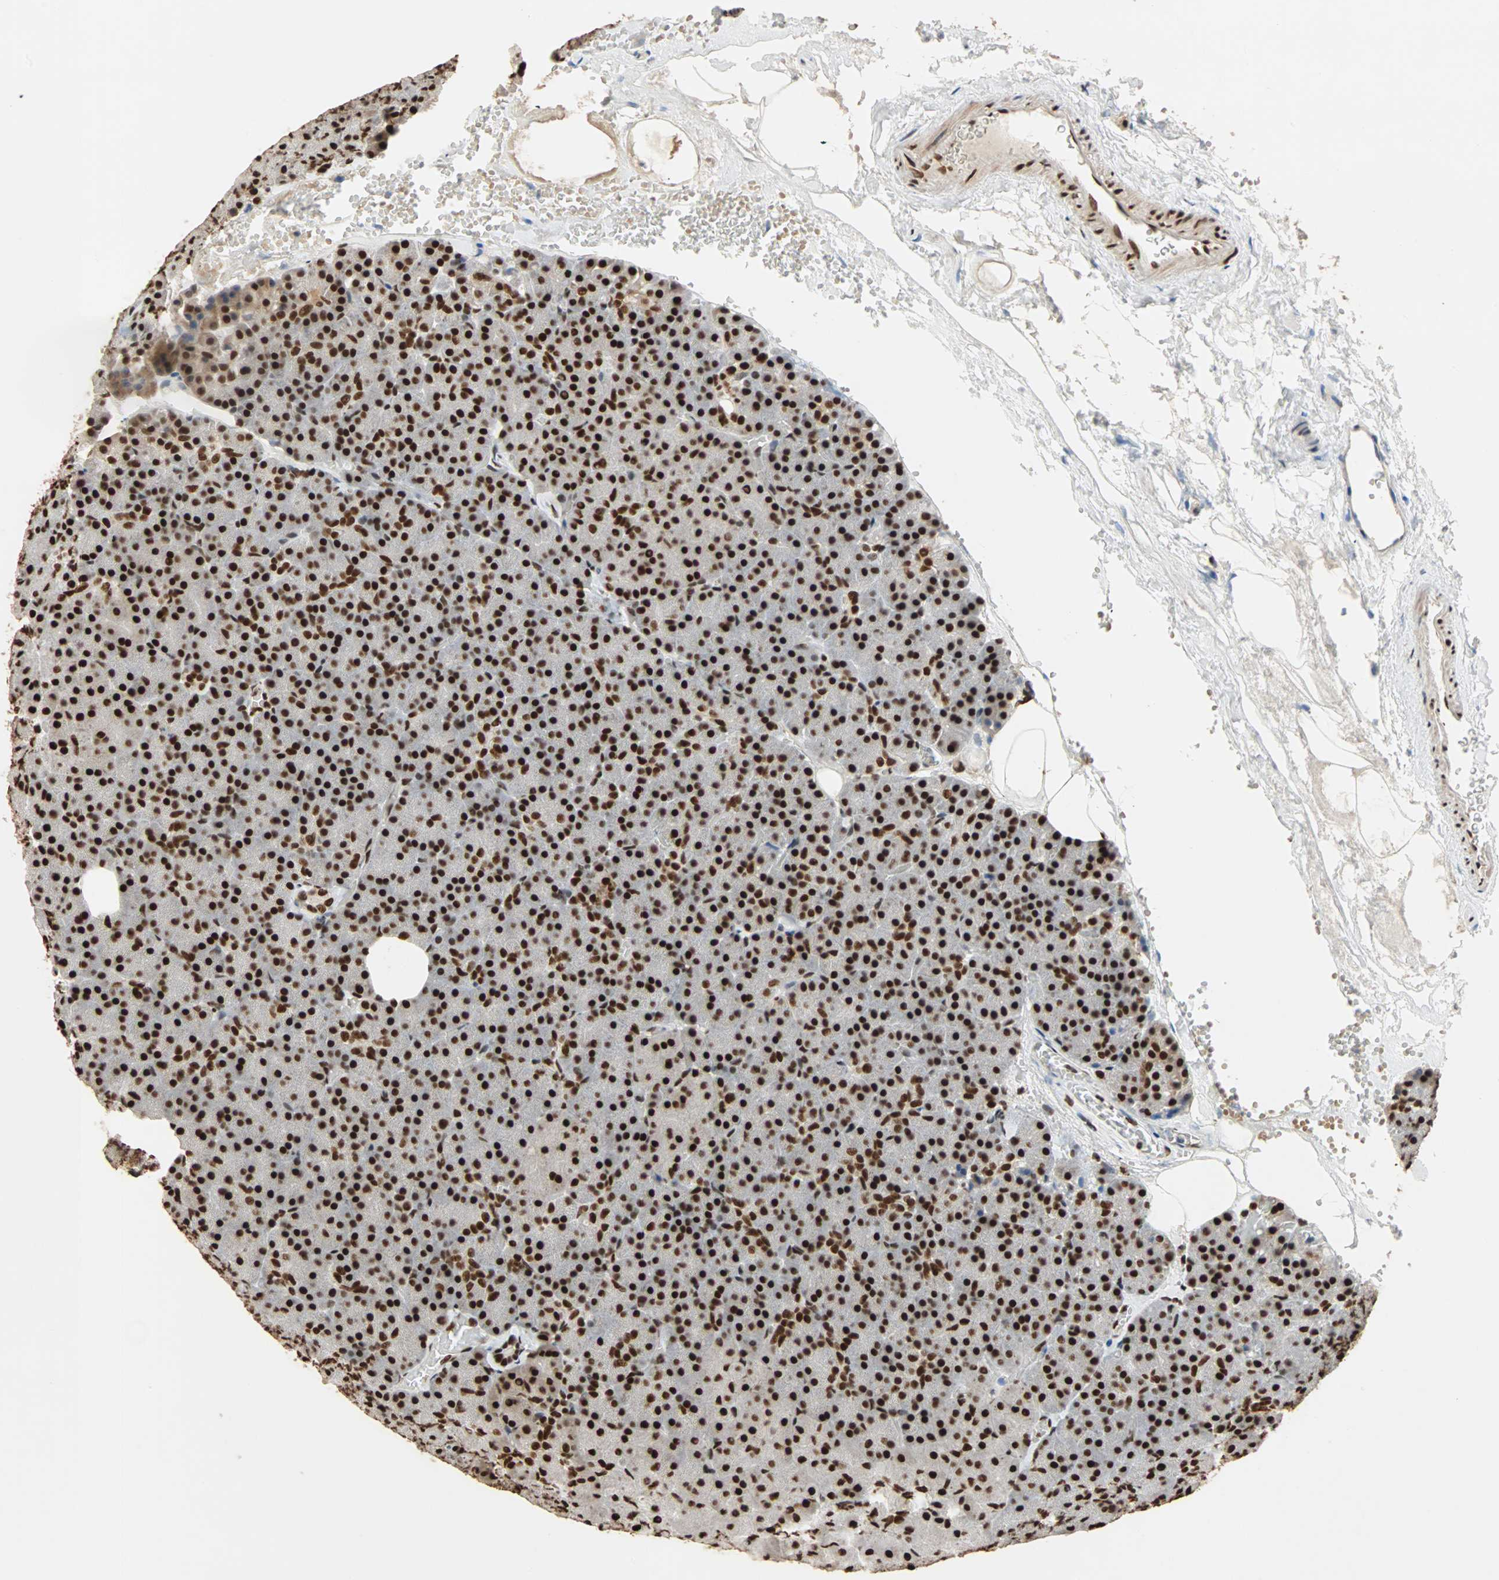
{"staining": {"intensity": "strong", "quantity": ">75%", "location": "nuclear"}, "tissue": "pancreas", "cell_type": "Exocrine glandular cells", "image_type": "normal", "snomed": [{"axis": "morphology", "description": "Normal tissue, NOS"}, {"axis": "topography", "description": "Pancreas"}], "caption": "This photomicrograph exhibits normal pancreas stained with immunohistochemistry to label a protein in brown. The nuclear of exocrine glandular cells show strong positivity for the protein. Nuclei are counter-stained blue.", "gene": "ILF2", "patient": {"sex": "female", "age": 35}}